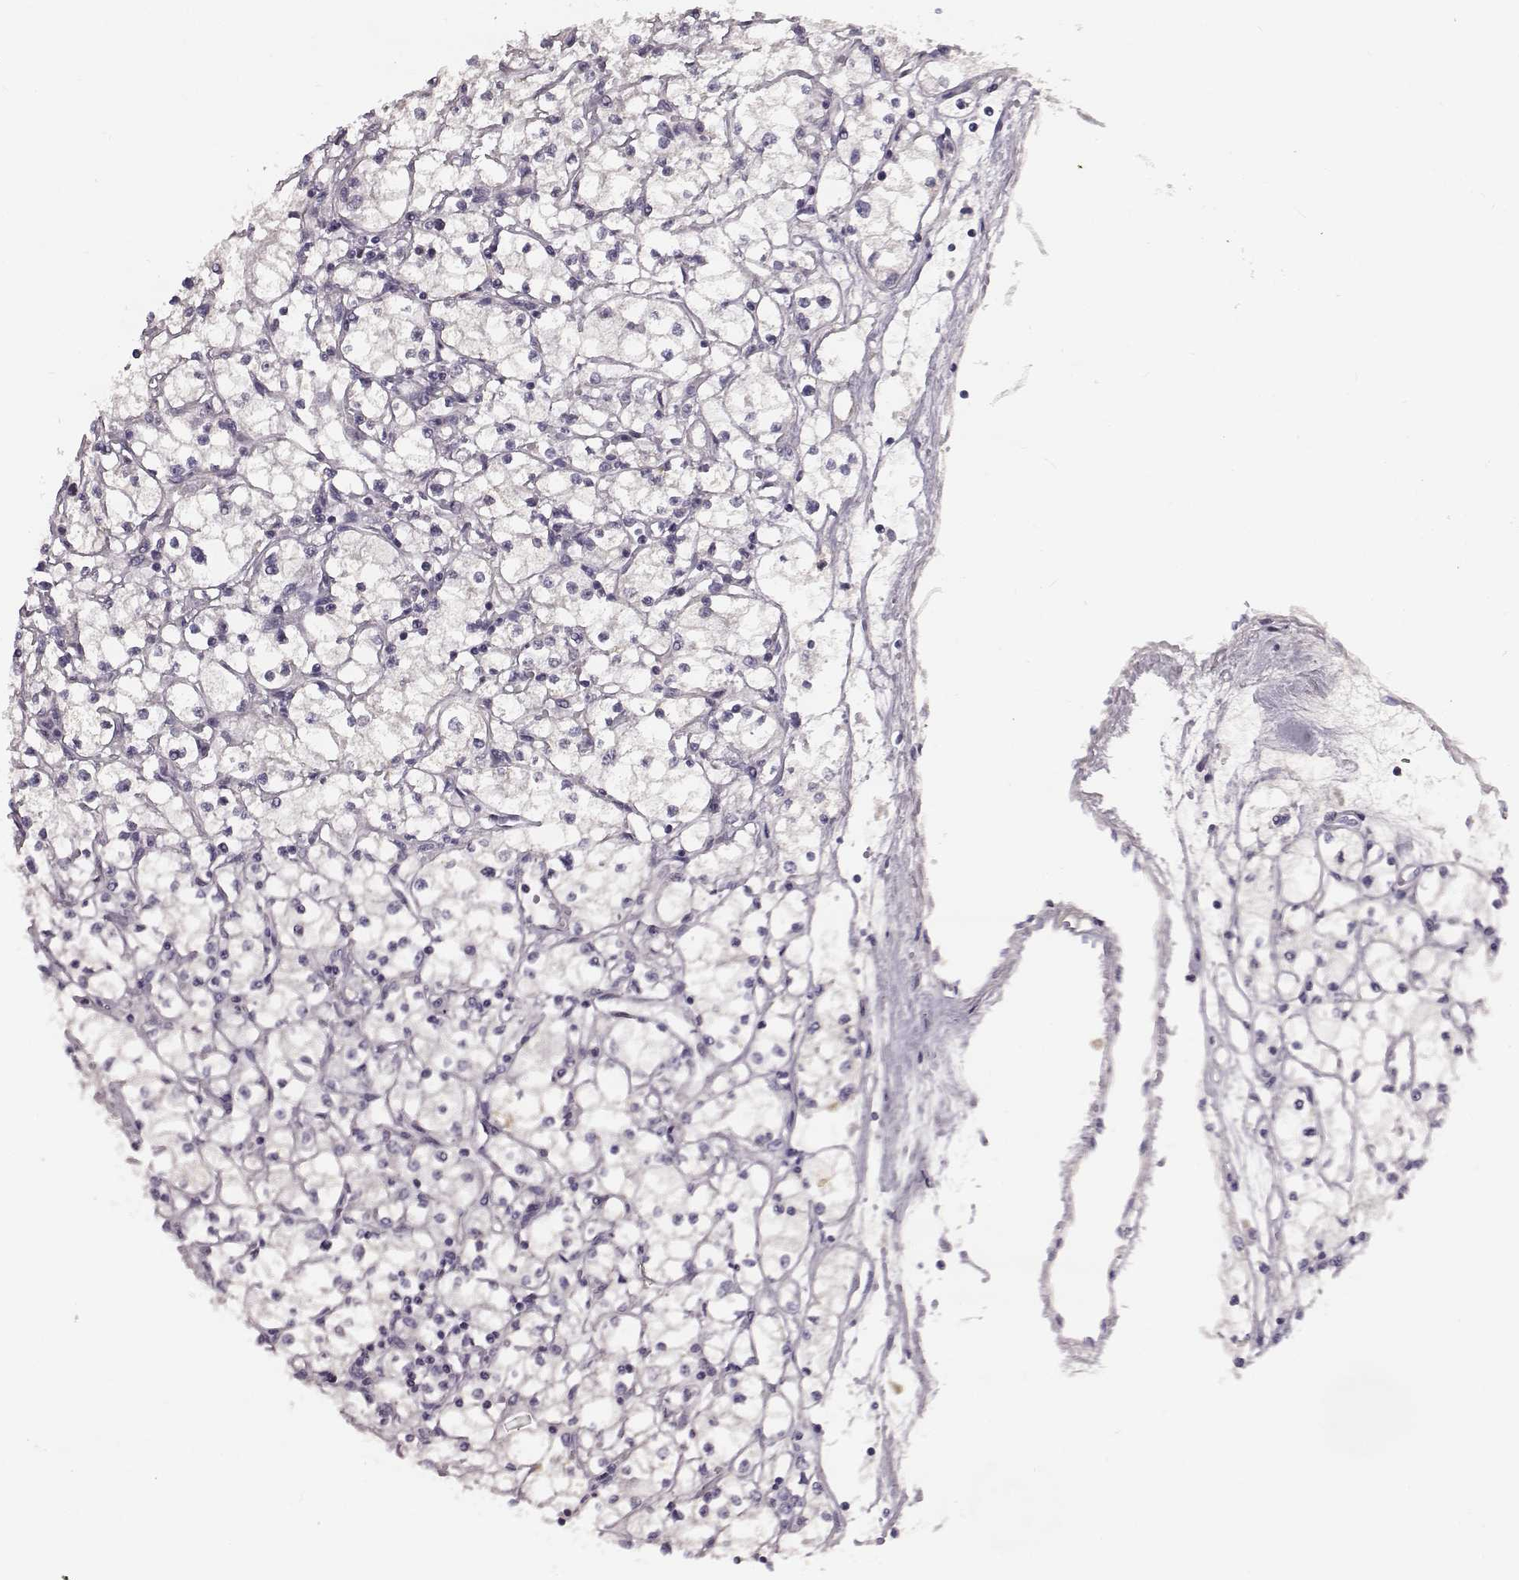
{"staining": {"intensity": "negative", "quantity": "none", "location": "none"}, "tissue": "renal cancer", "cell_type": "Tumor cells", "image_type": "cancer", "snomed": [{"axis": "morphology", "description": "Adenocarcinoma, NOS"}, {"axis": "topography", "description": "Kidney"}], "caption": "Immunohistochemical staining of adenocarcinoma (renal) demonstrates no significant expression in tumor cells.", "gene": "SPAG17", "patient": {"sex": "male", "age": 67}}